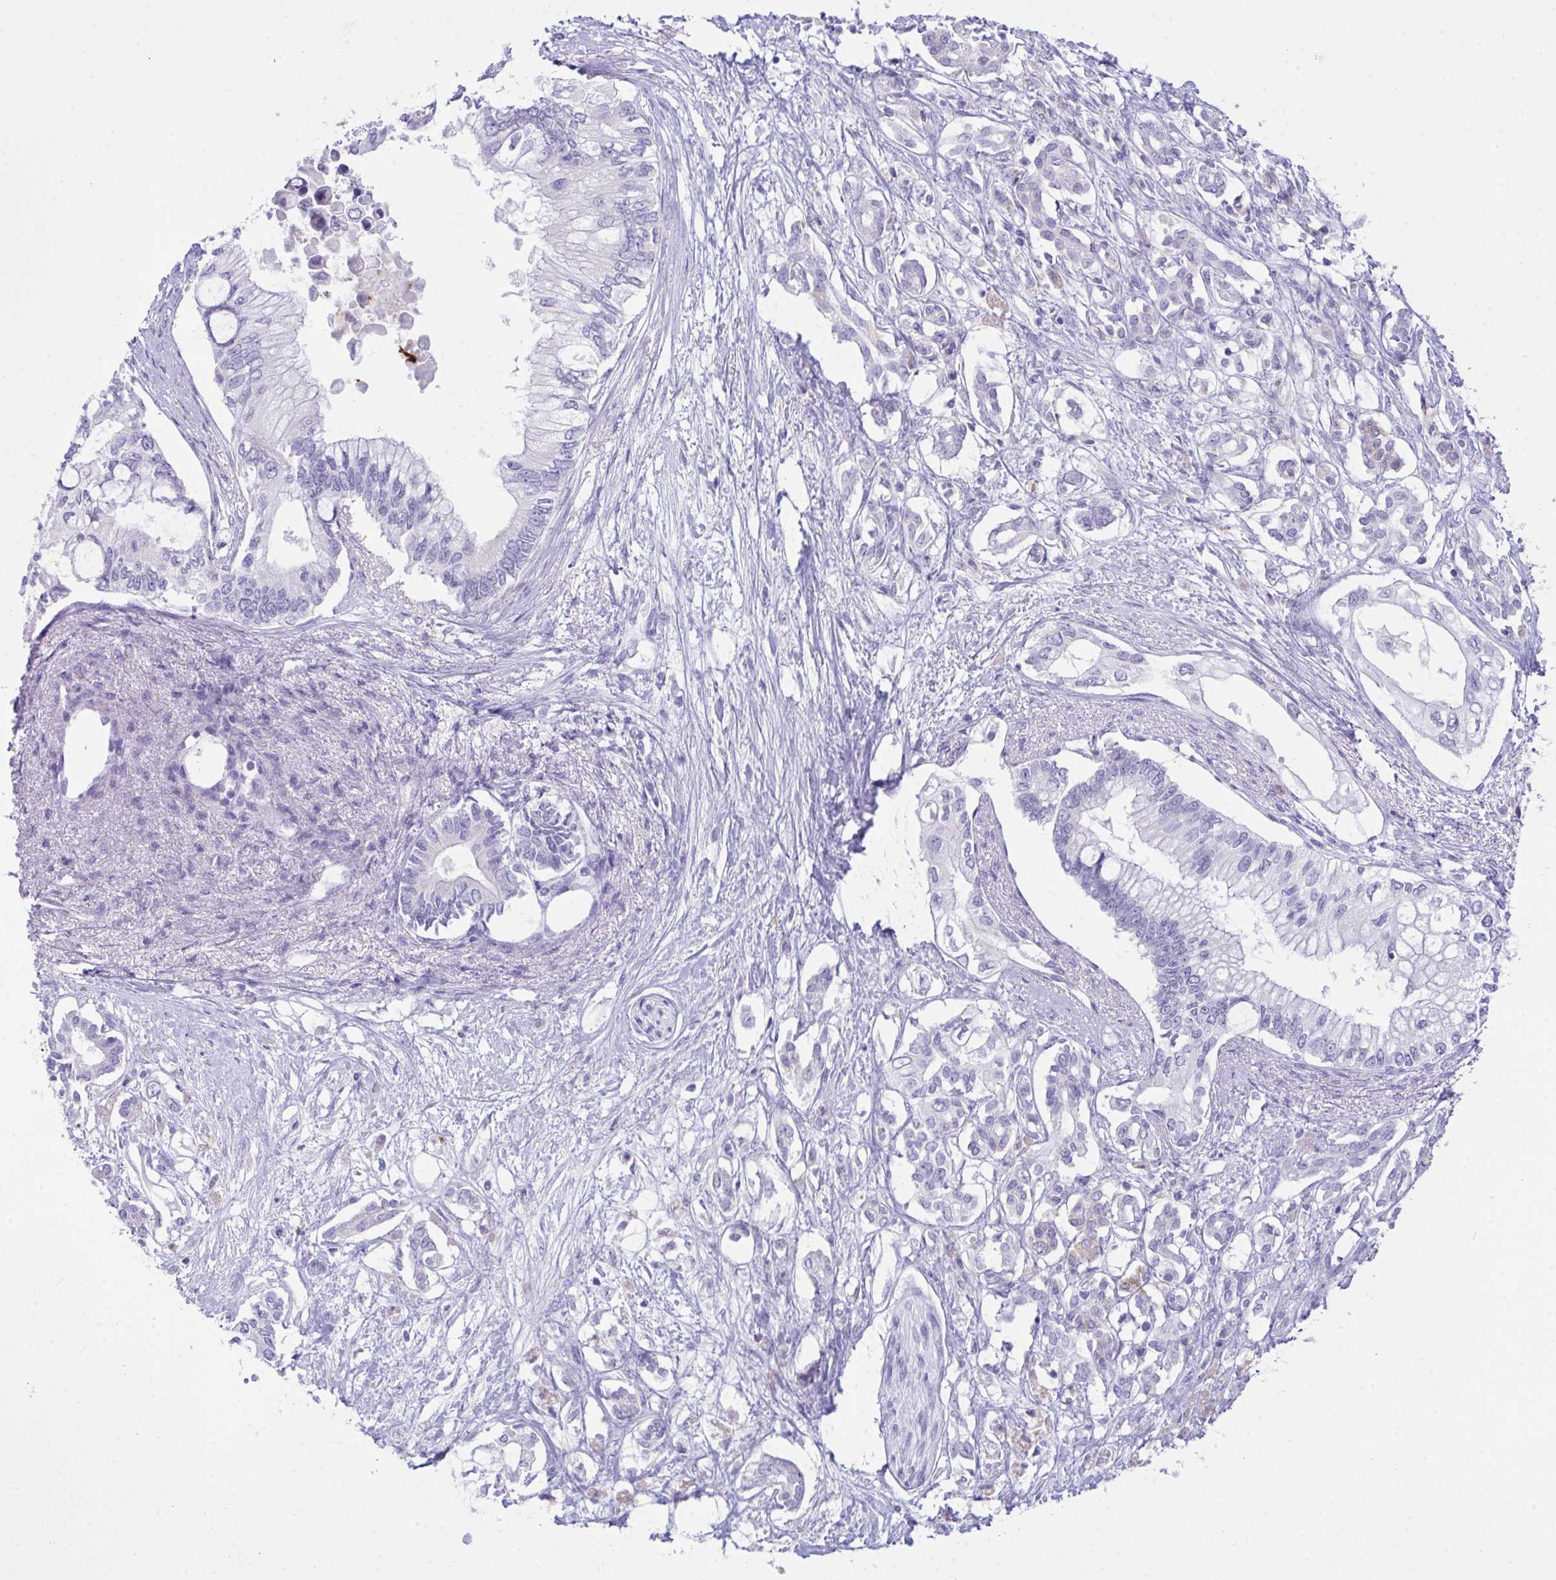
{"staining": {"intensity": "negative", "quantity": "none", "location": "none"}, "tissue": "pancreatic cancer", "cell_type": "Tumor cells", "image_type": "cancer", "snomed": [{"axis": "morphology", "description": "Adenocarcinoma, NOS"}, {"axis": "topography", "description": "Pancreas"}], "caption": "Immunohistochemistry (IHC) image of neoplastic tissue: adenocarcinoma (pancreatic) stained with DAB (3,3'-diaminobenzidine) displays no significant protein expression in tumor cells.", "gene": "PLA2G12B", "patient": {"sex": "female", "age": 63}}